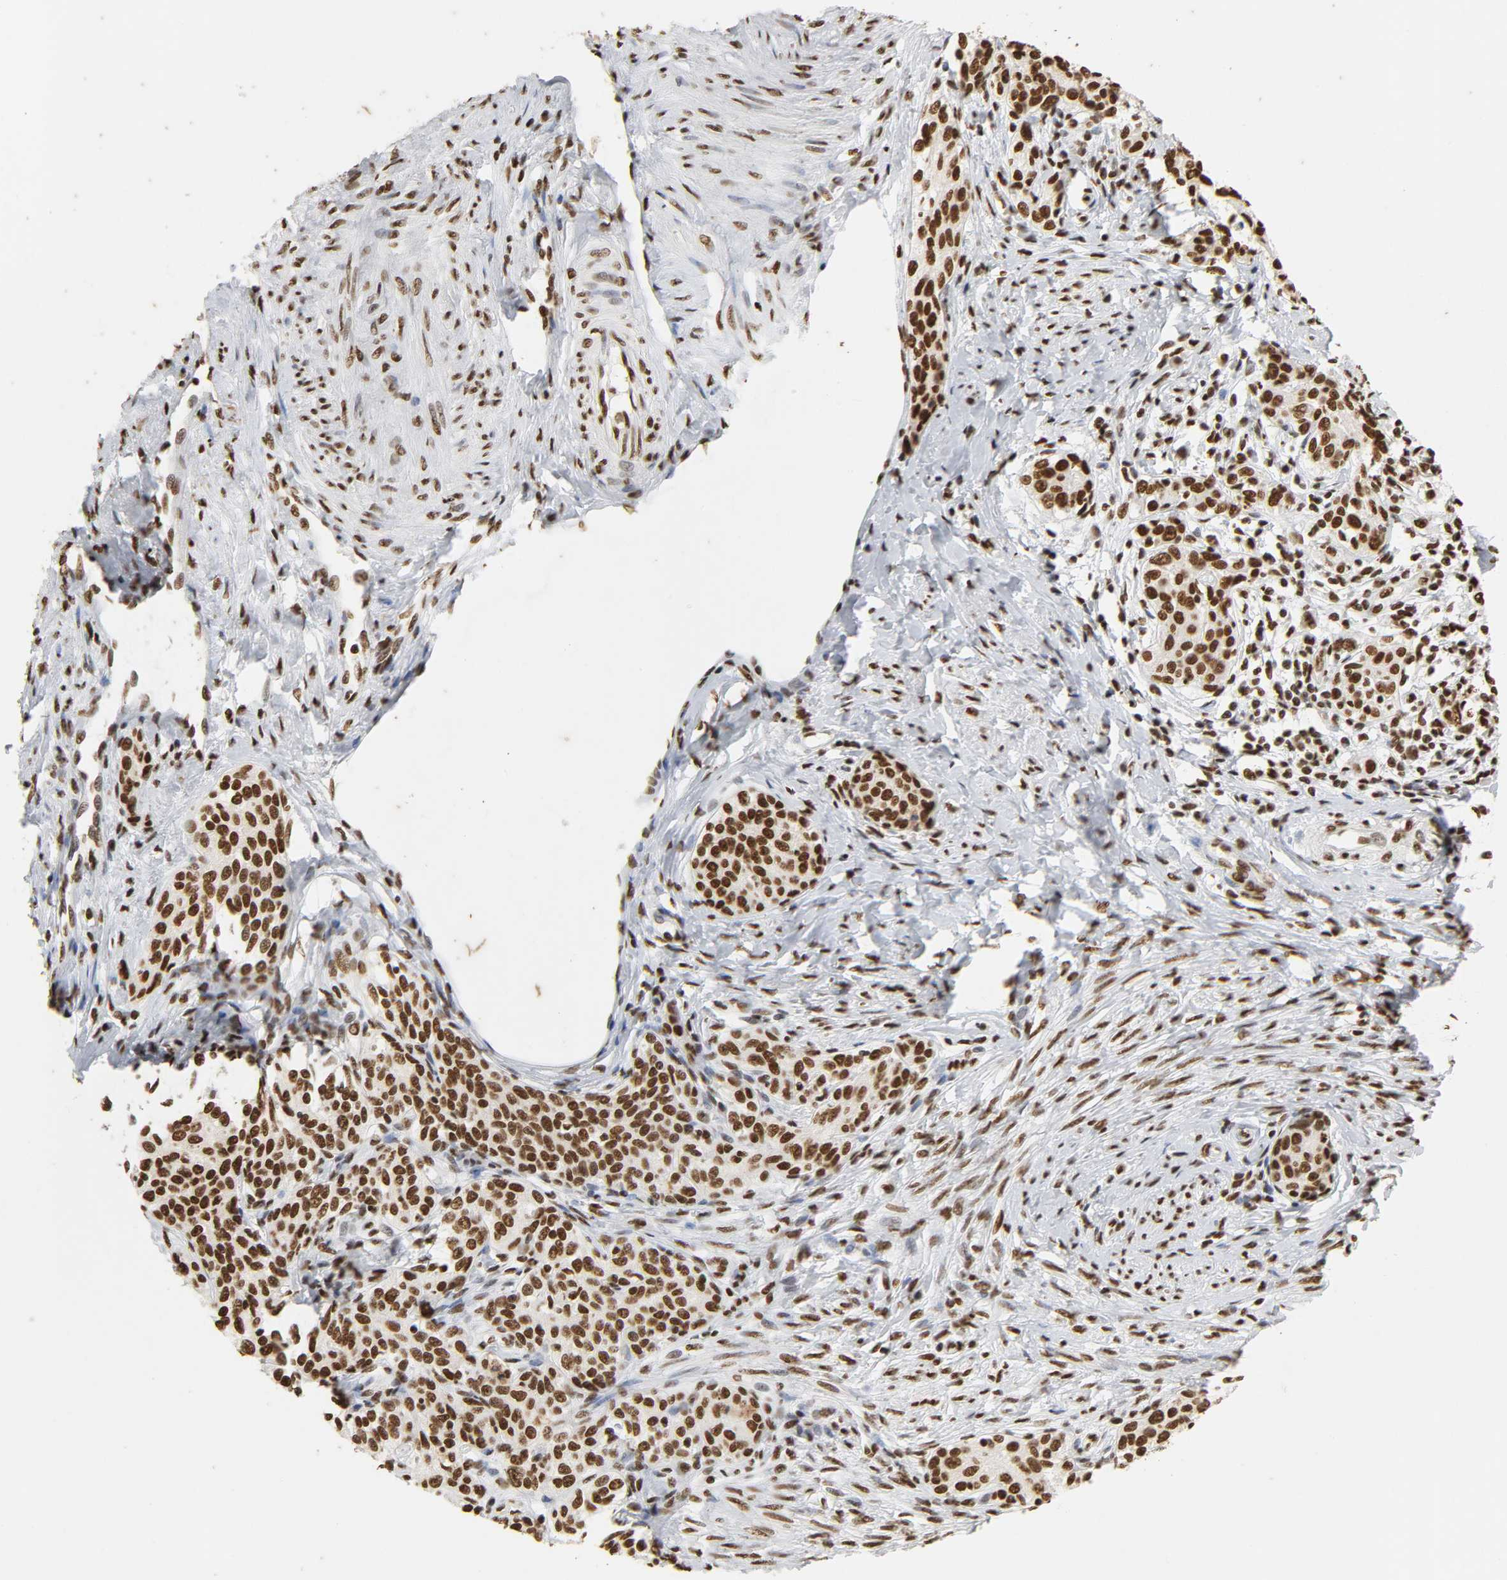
{"staining": {"intensity": "strong", "quantity": ">75%", "location": "nuclear"}, "tissue": "cervical cancer", "cell_type": "Tumor cells", "image_type": "cancer", "snomed": [{"axis": "morphology", "description": "Squamous cell carcinoma, NOS"}, {"axis": "morphology", "description": "Adenocarcinoma, NOS"}, {"axis": "topography", "description": "Cervix"}], "caption": "Protein positivity by immunohistochemistry (IHC) reveals strong nuclear positivity in about >75% of tumor cells in cervical cancer.", "gene": "HNRNPC", "patient": {"sex": "female", "age": 52}}